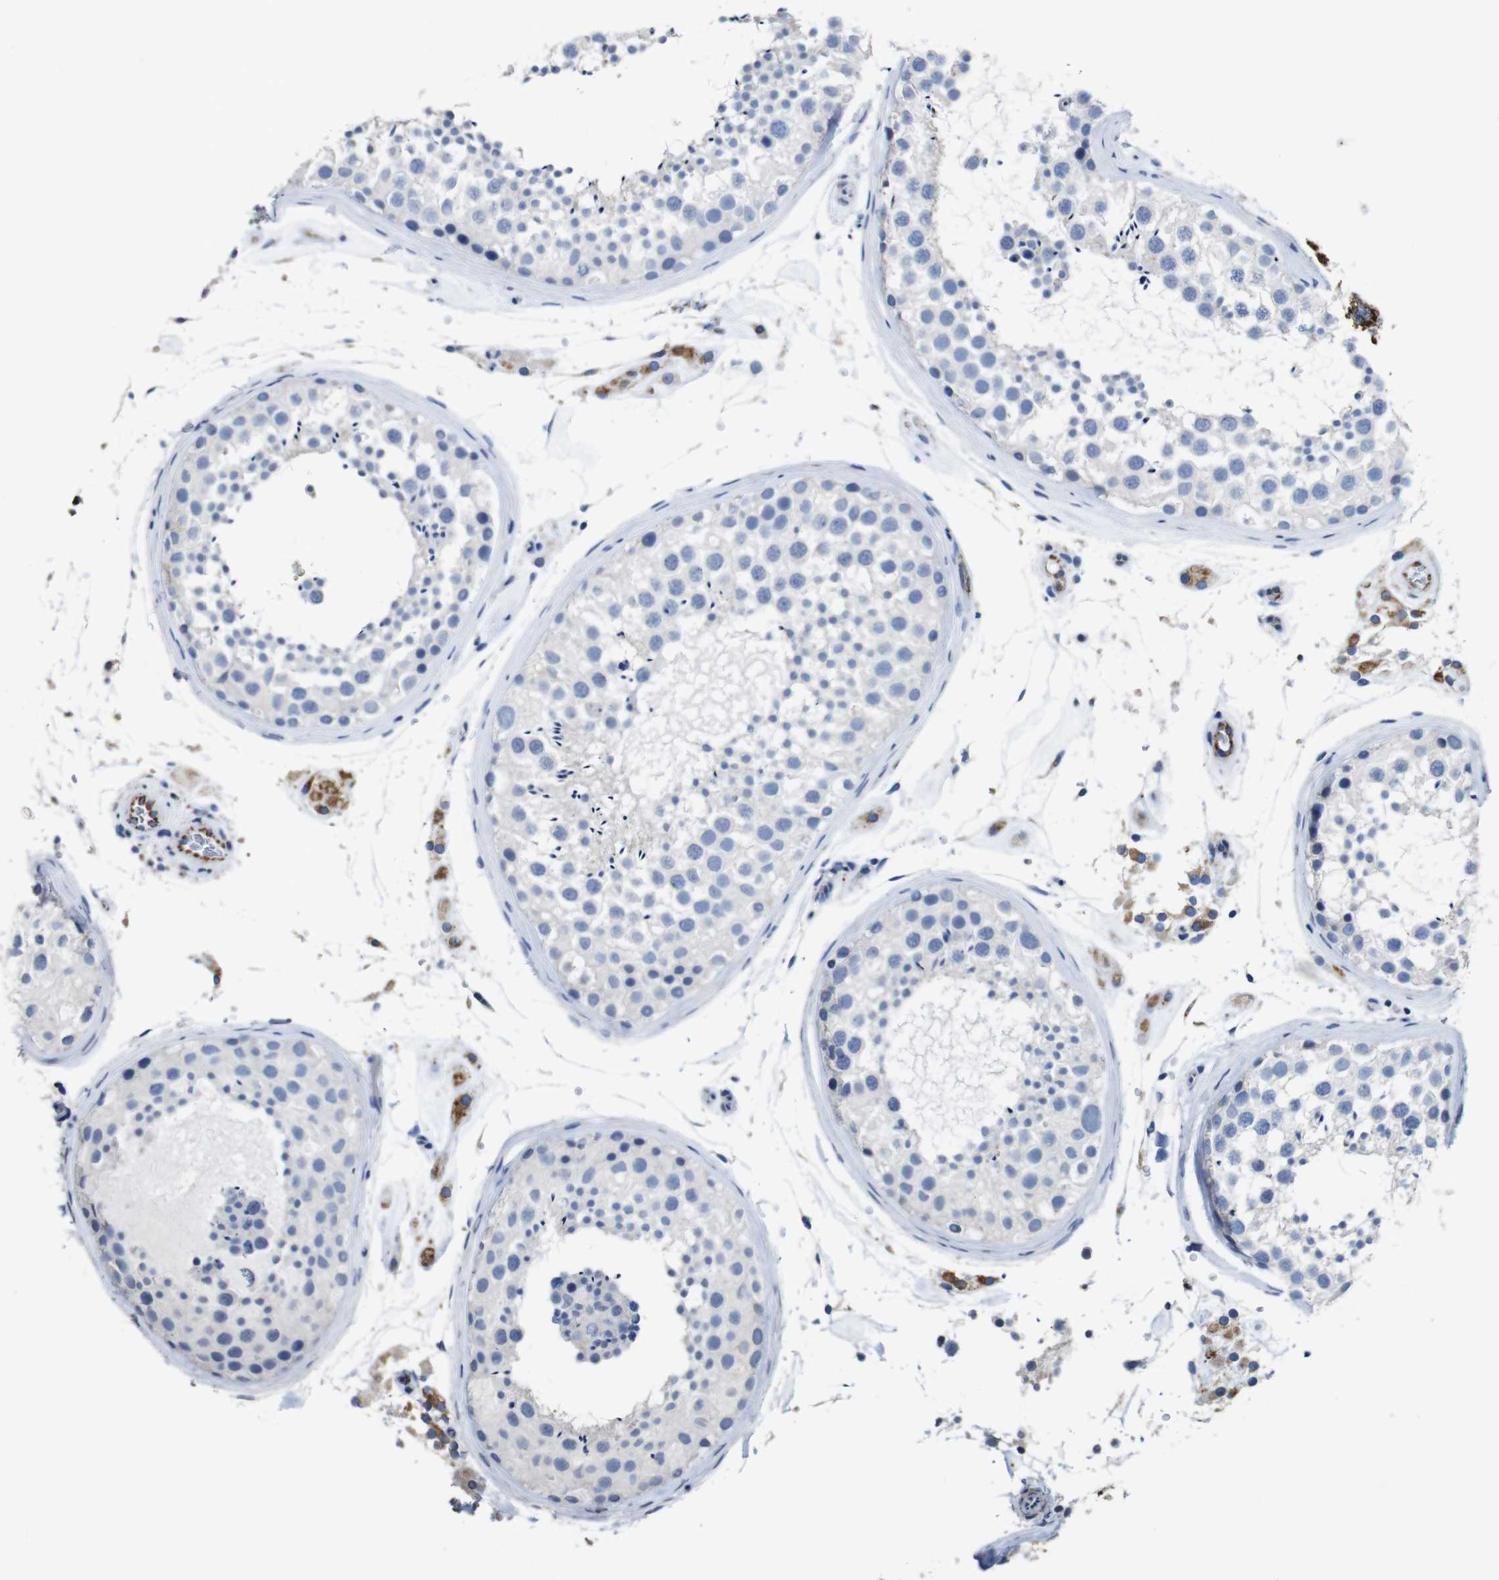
{"staining": {"intensity": "negative", "quantity": "none", "location": "none"}, "tissue": "testis", "cell_type": "Cells in seminiferous ducts", "image_type": "normal", "snomed": [{"axis": "morphology", "description": "Normal tissue, NOS"}, {"axis": "topography", "description": "Testis"}], "caption": "Cells in seminiferous ducts show no significant positivity in benign testis. (Immunohistochemistry, brightfield microscopy, high magnification).", "gene": "MAOA", "patient": {"sex": "male", "age": 46}}